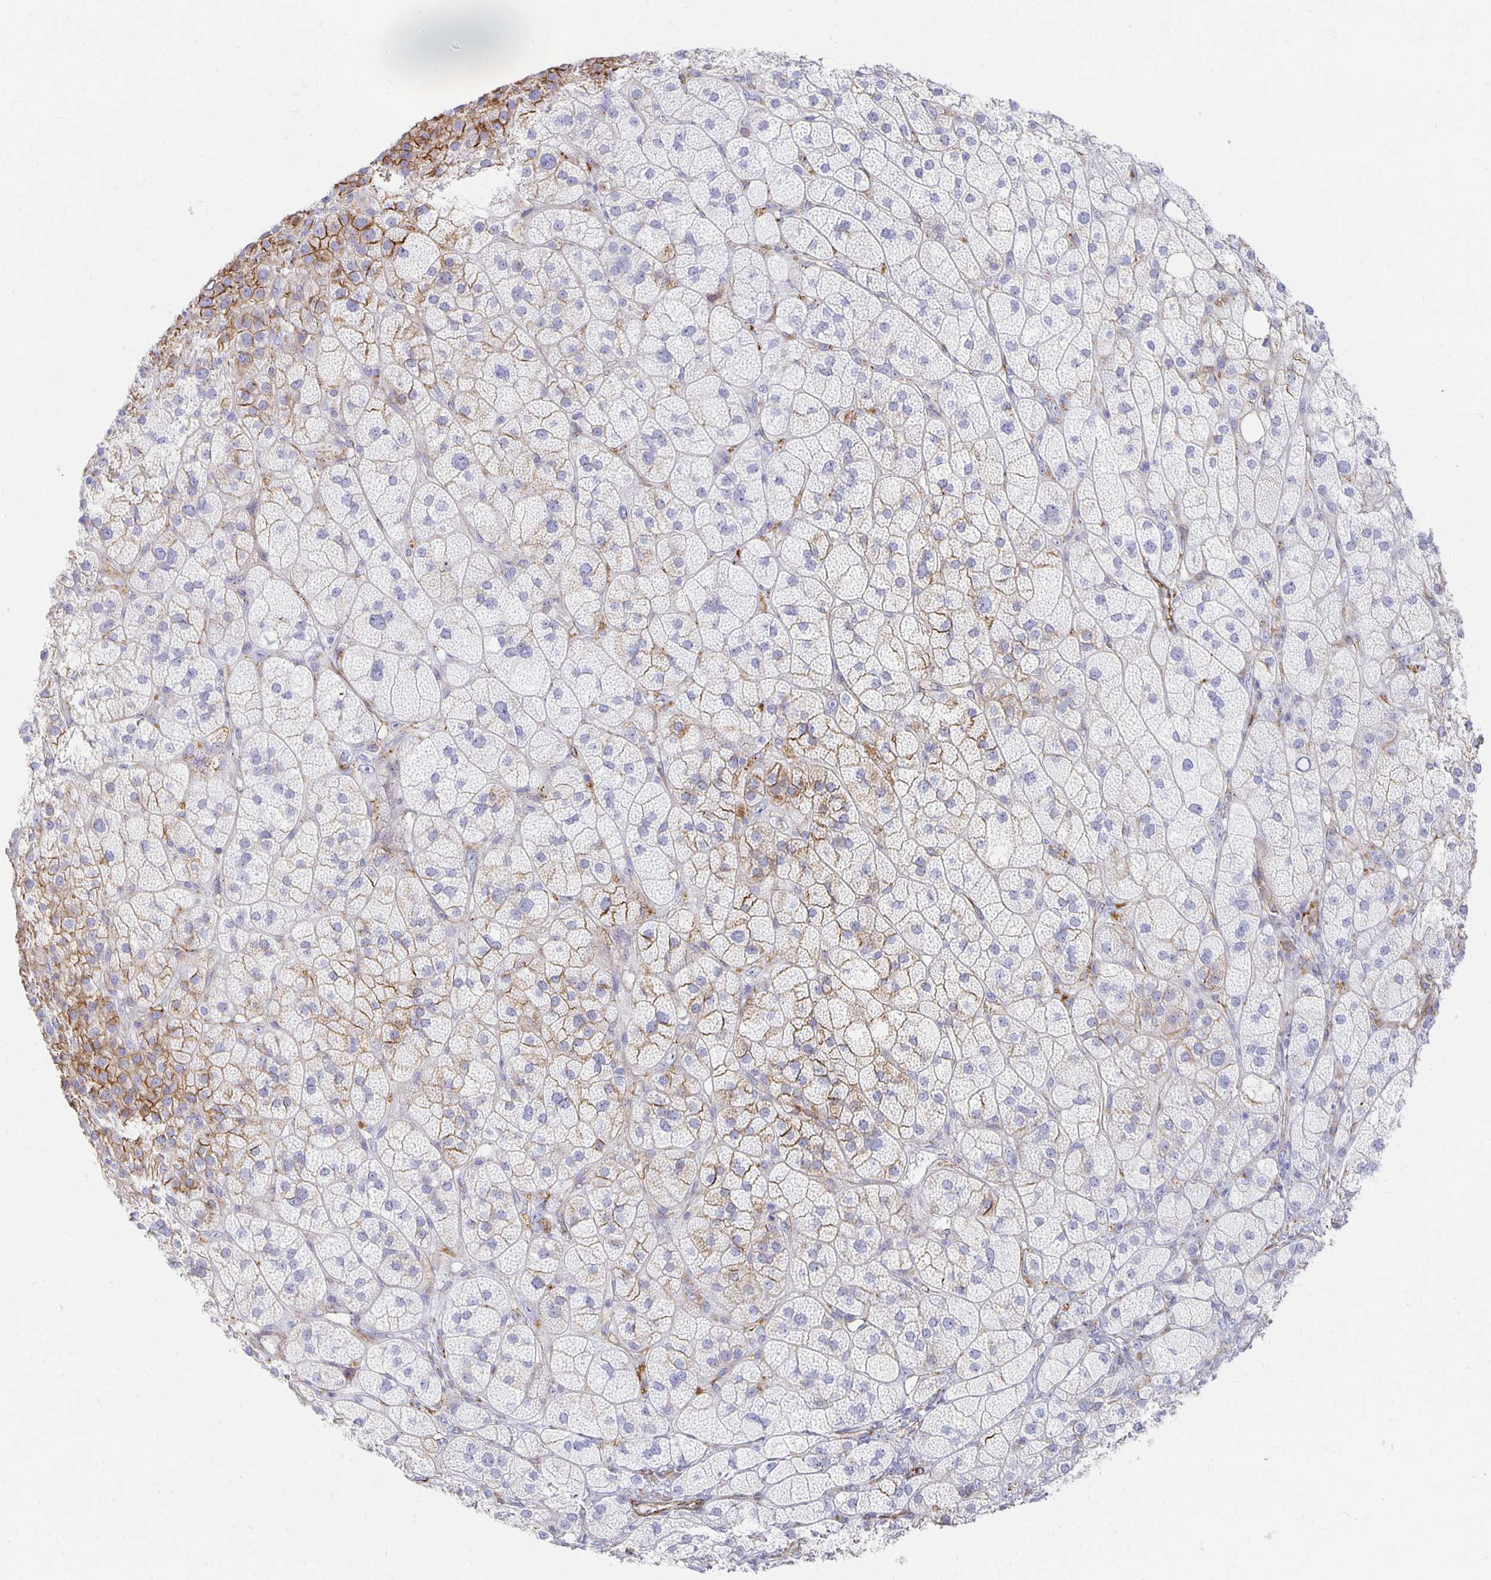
{"staining": {"intensity": "strong", "quantity": "25%-75%", "location": "cytoplasmic/membranous"}, "tissue": "adrenal gland", "cell_type": "Glandular cells", "image_type": "normal", "snomed": [{"axis": "morphology", "description": "Normal tissue, NOS"}, {"axis": "topography", "description": "Adrenal gland"}], "caption": "Adrenal gland stained with immunohistochemistry demonstrates strong cytoplasmic/membranous expression in about 25%-75% of glandular cells.", "gene": "TAAR1", "patient": {"sex": "female", "age": 60}}